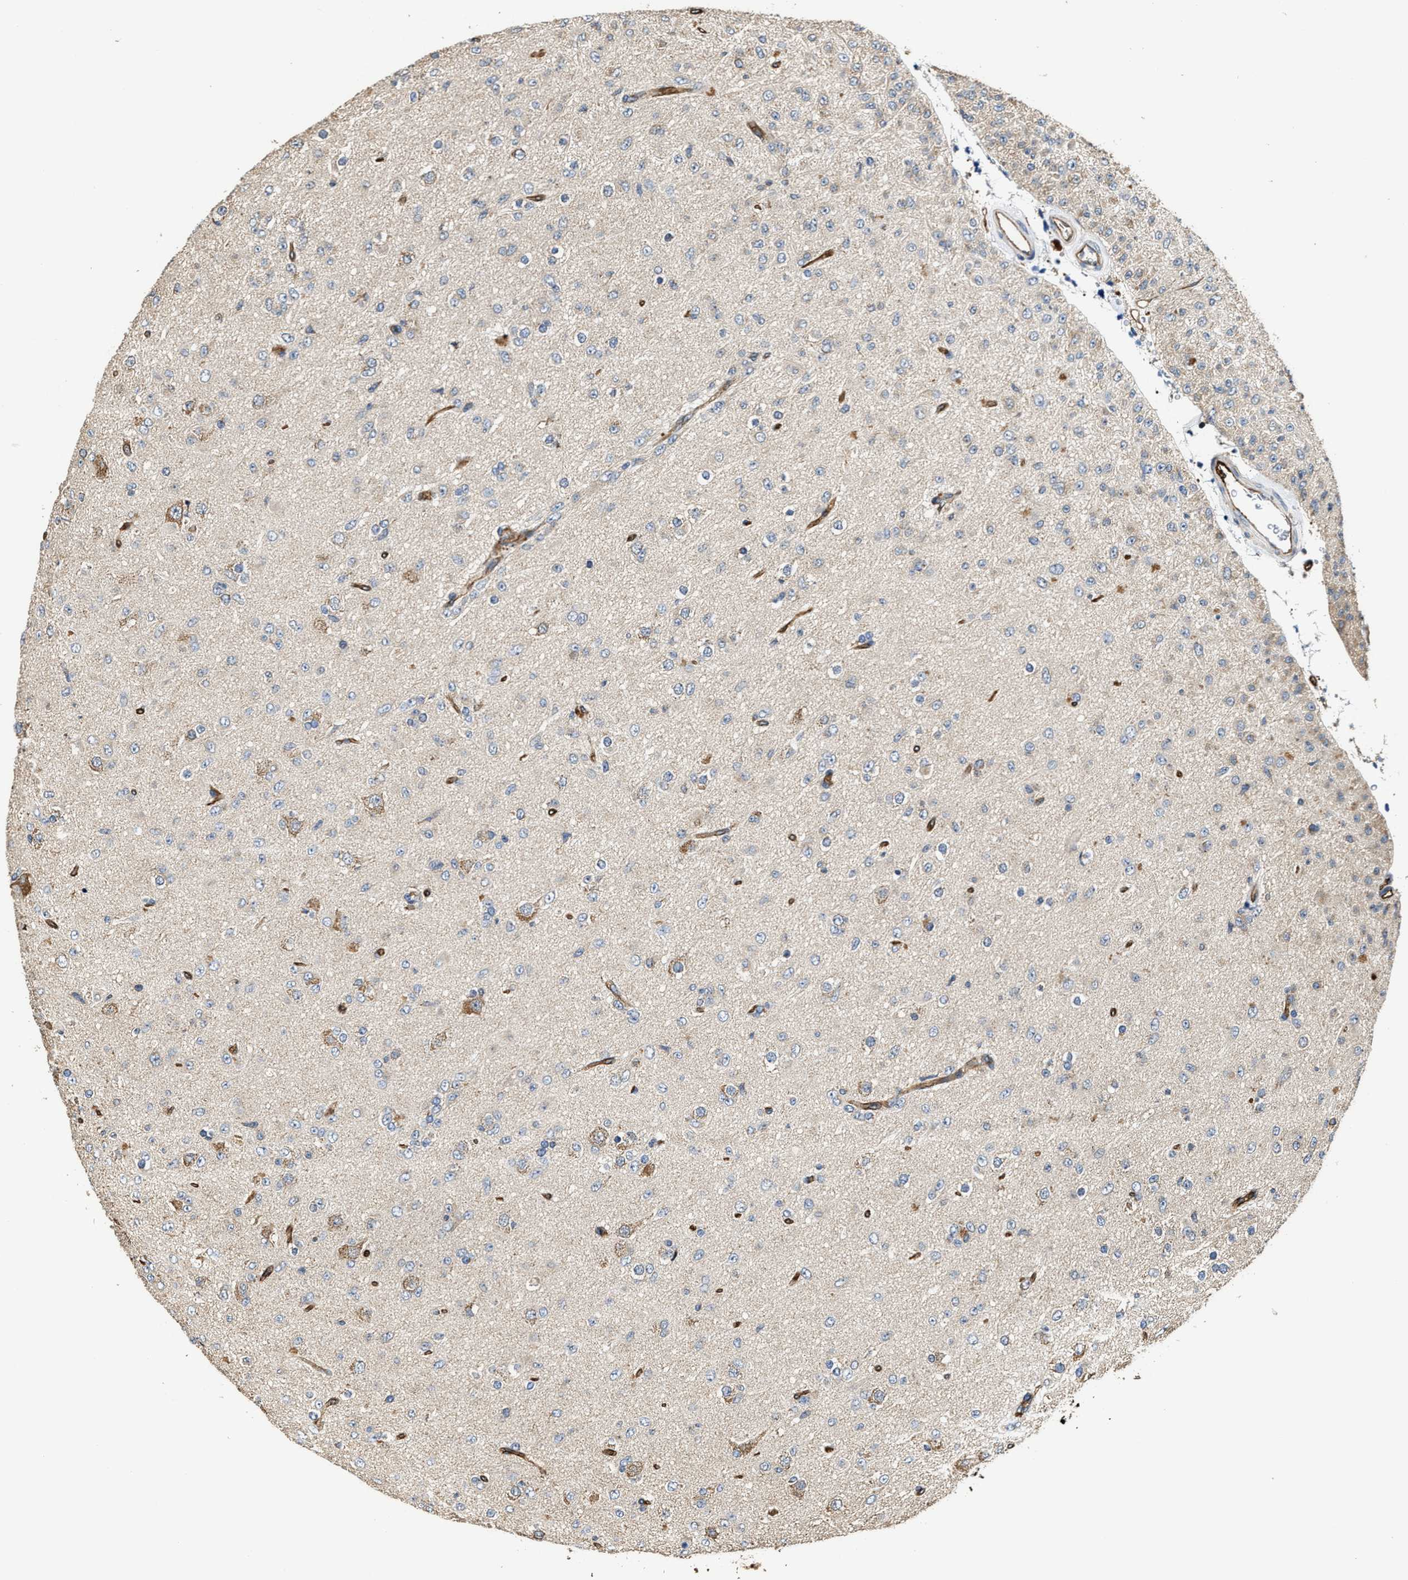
{"staining": {"intensity": "moderate", "quantity": "<25%", "location": "cytoplasmic/membranous"}, "tissue": "glioma", "cell_type": "Tumor cells", "image_type": "cancer", "snomed": [{"axis": "morphology", "description": "Glioma, malignant, Low grade"}, {"axis": "topography", "description": "Brain"}], "caption": "Malignant glioma (low-grade) was stained to show a protein in brown. There is low levels of moderate cytoplasmic/membranous expression in approximately <25% of tumor cells. The protein of interest is stained brown, and the nuclei are stained in blue (DAB IHC with brightfield microscopy, high magnification).", "gene": "GFRA3", "patient": {"sex": "male", "age": 65}}